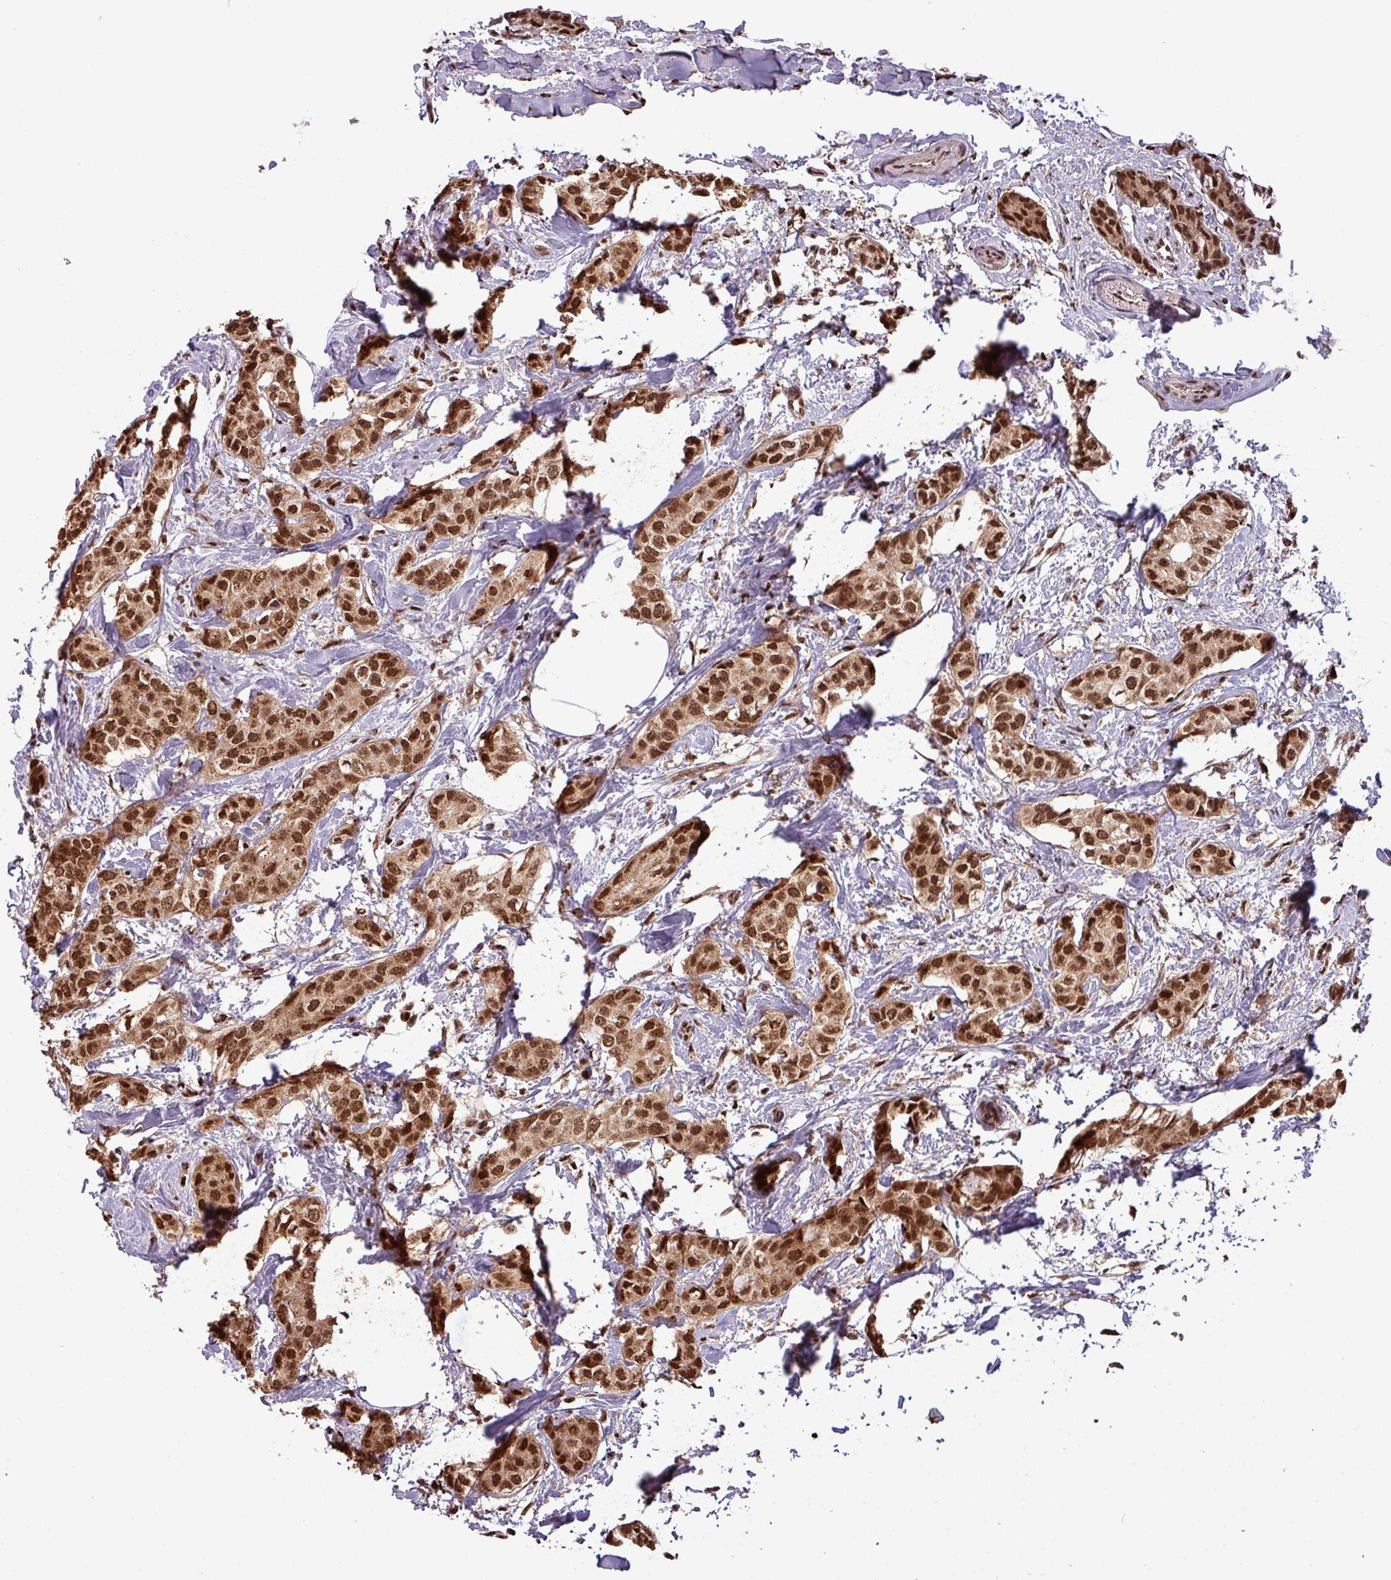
{"staining": {"intensity": "moderate", "quantity": ">75%", "location": "cytoplasmic/membranous,nuclear"}, "tissue": "breast cancer", "cell_type": "Tumor cells", "image_type": "cancer", "snomed": [{"axis": "morphology", "description": "Duct carcinoma"}, {"axis": "topography", "description": "Breast"}], "caption": "Immunohistochemistry (IHC) photomicrograph of breast intraductal carcinoma stained for a protein (brown), which shows medium levels of moderate cytoplasmic/membranous and nuclear positivity in approximately >75% of tumor cells.", "gene": "NOB1", "patient": {"sex": "female", "age": 73}}